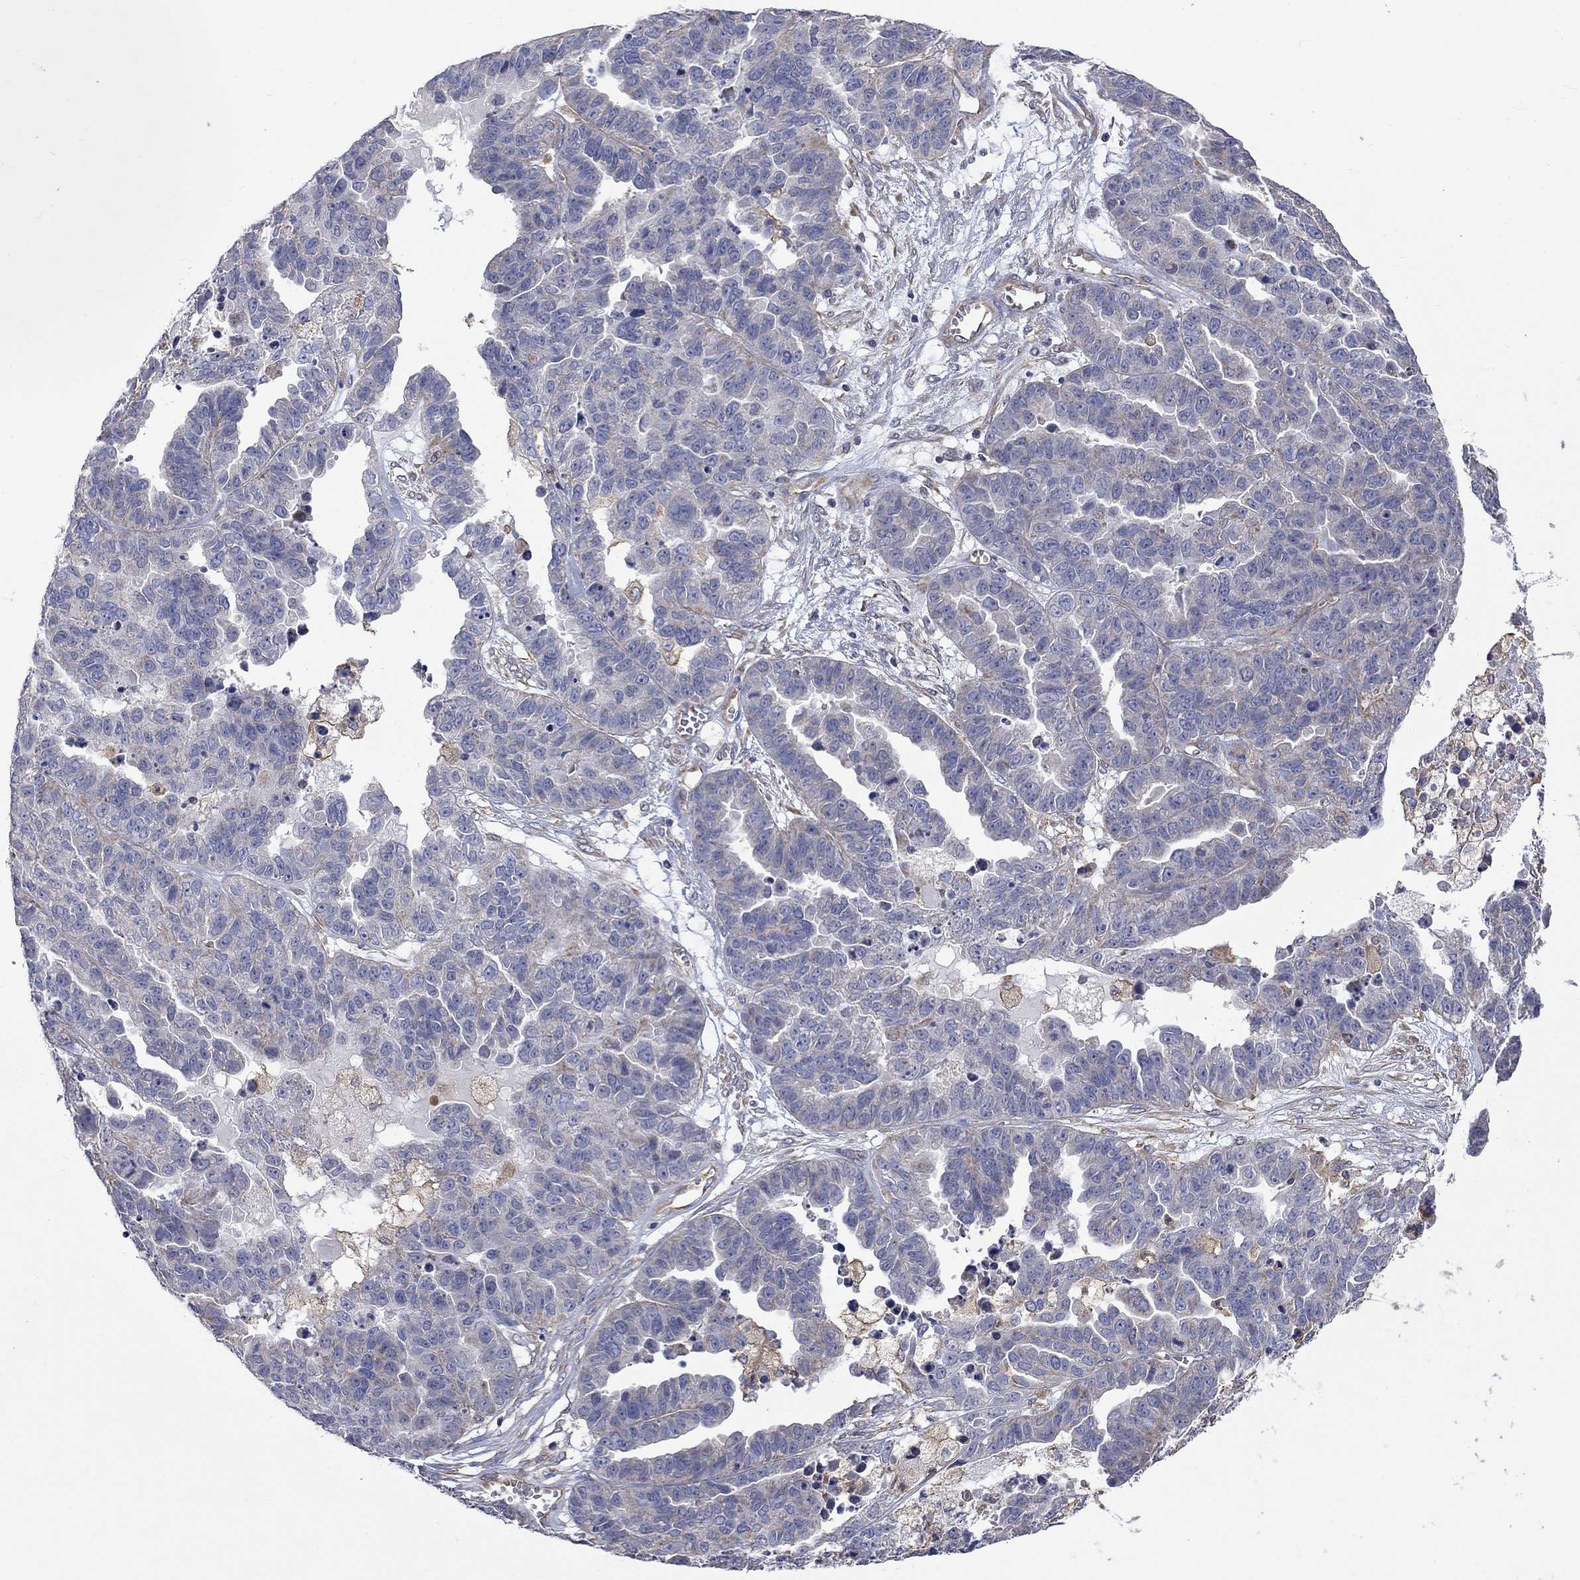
{"staining": {"intensity": "negative", "quantity": "none", "location": "none"}, "tissue": "ovarian cancer", "cell_type": "Tumor cells", "image_type": "cancer", "snomed": [{"axis": "morphology", "description": "Cystadenocarcinoma, serous, NOS"}, {"axis": "topography", "description": "Ovary"}], "caption": "Image shows no protein staining in tumor cells of ovarian serous cystadenocarcinoma tissue. (DAB (3,3'-diaminobenzidine) IHC visualized using brightfield microscopy, high magnification).", "gene": "CAMKK2", "patient": {"sex": "female", "age": 87}}